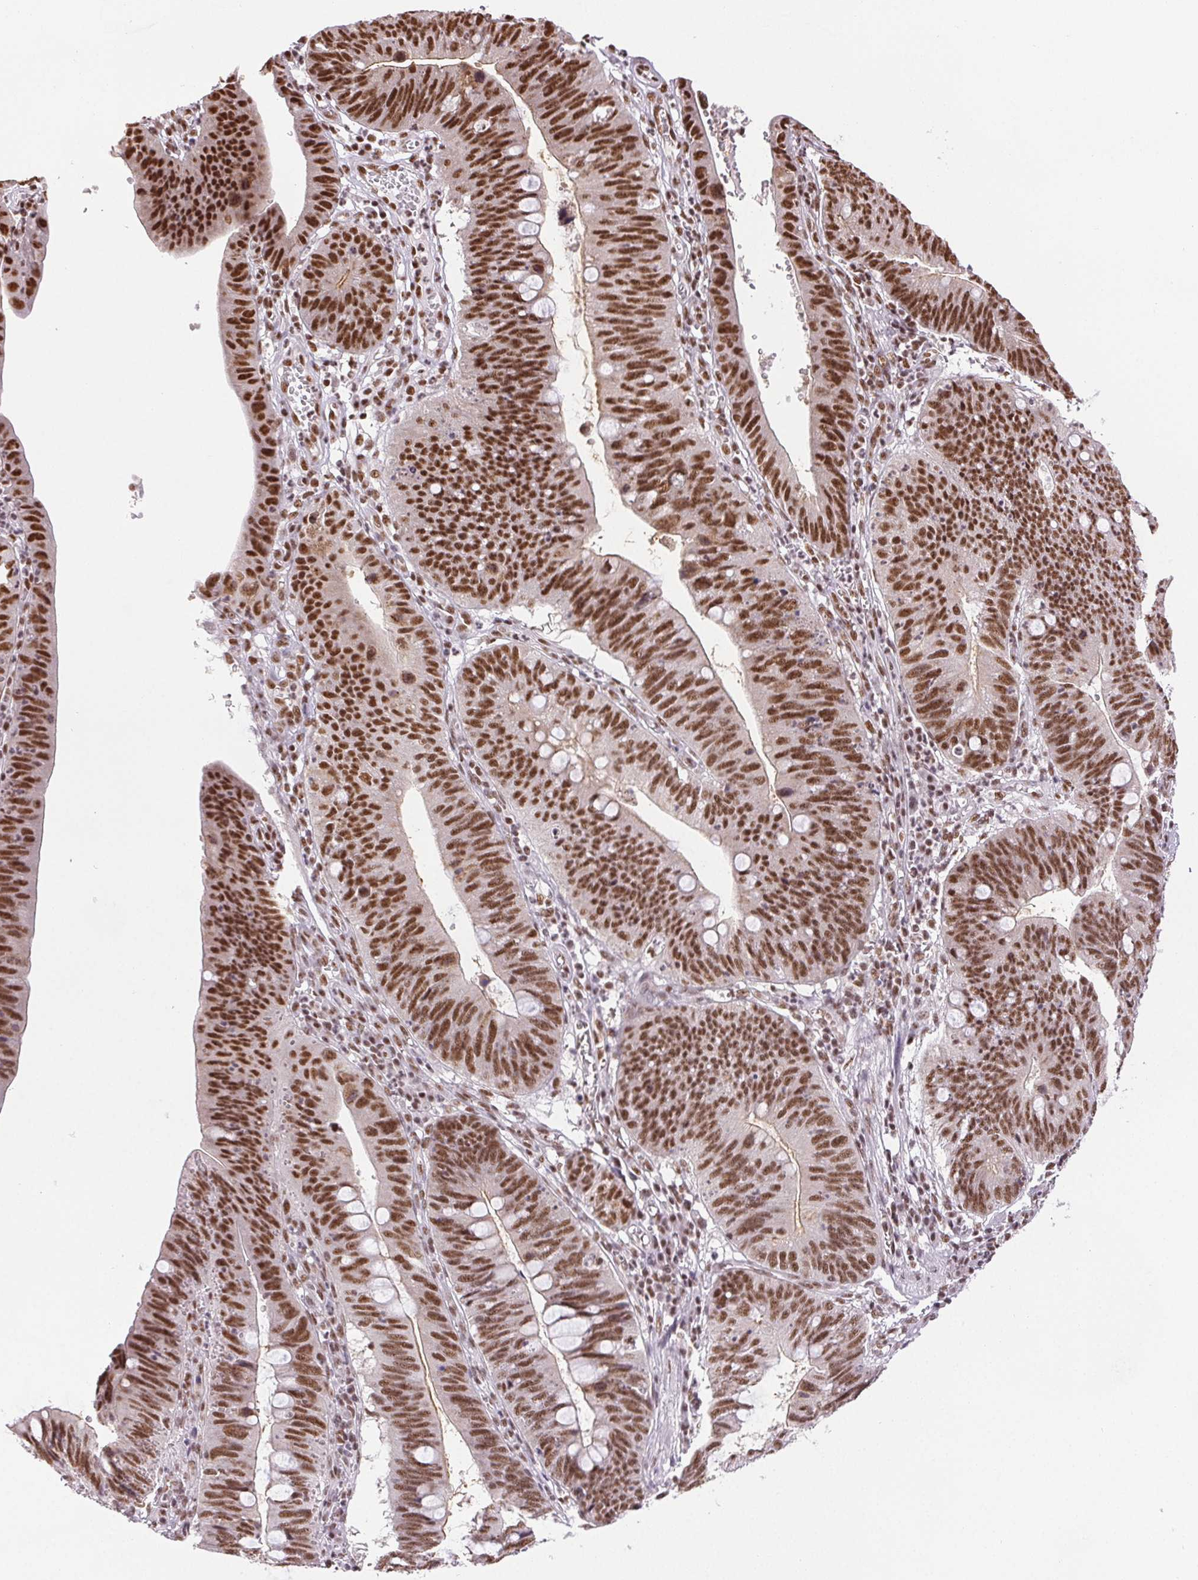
{"staining": {"intensity": "moderate", "quantity": ">75%", "location": "nuclear"}, "tissue": "stomach cancer", "cell_type": "Tumor cells", "image_type": "cancer", "snomed": [{"axis": "morphology", "description": "Adenocarcinoma, NOS"}, {"axis": "topography", "description": "Stomach"}], "caption": "This photomicrograph displays immunohistochemistry staining of stomach cancer (adenocarcinoma), with medium moderate nuclear staining in about >75% of tumor cells.", "gene": "IK", "patient": {"sex": "male", "age": 59}}